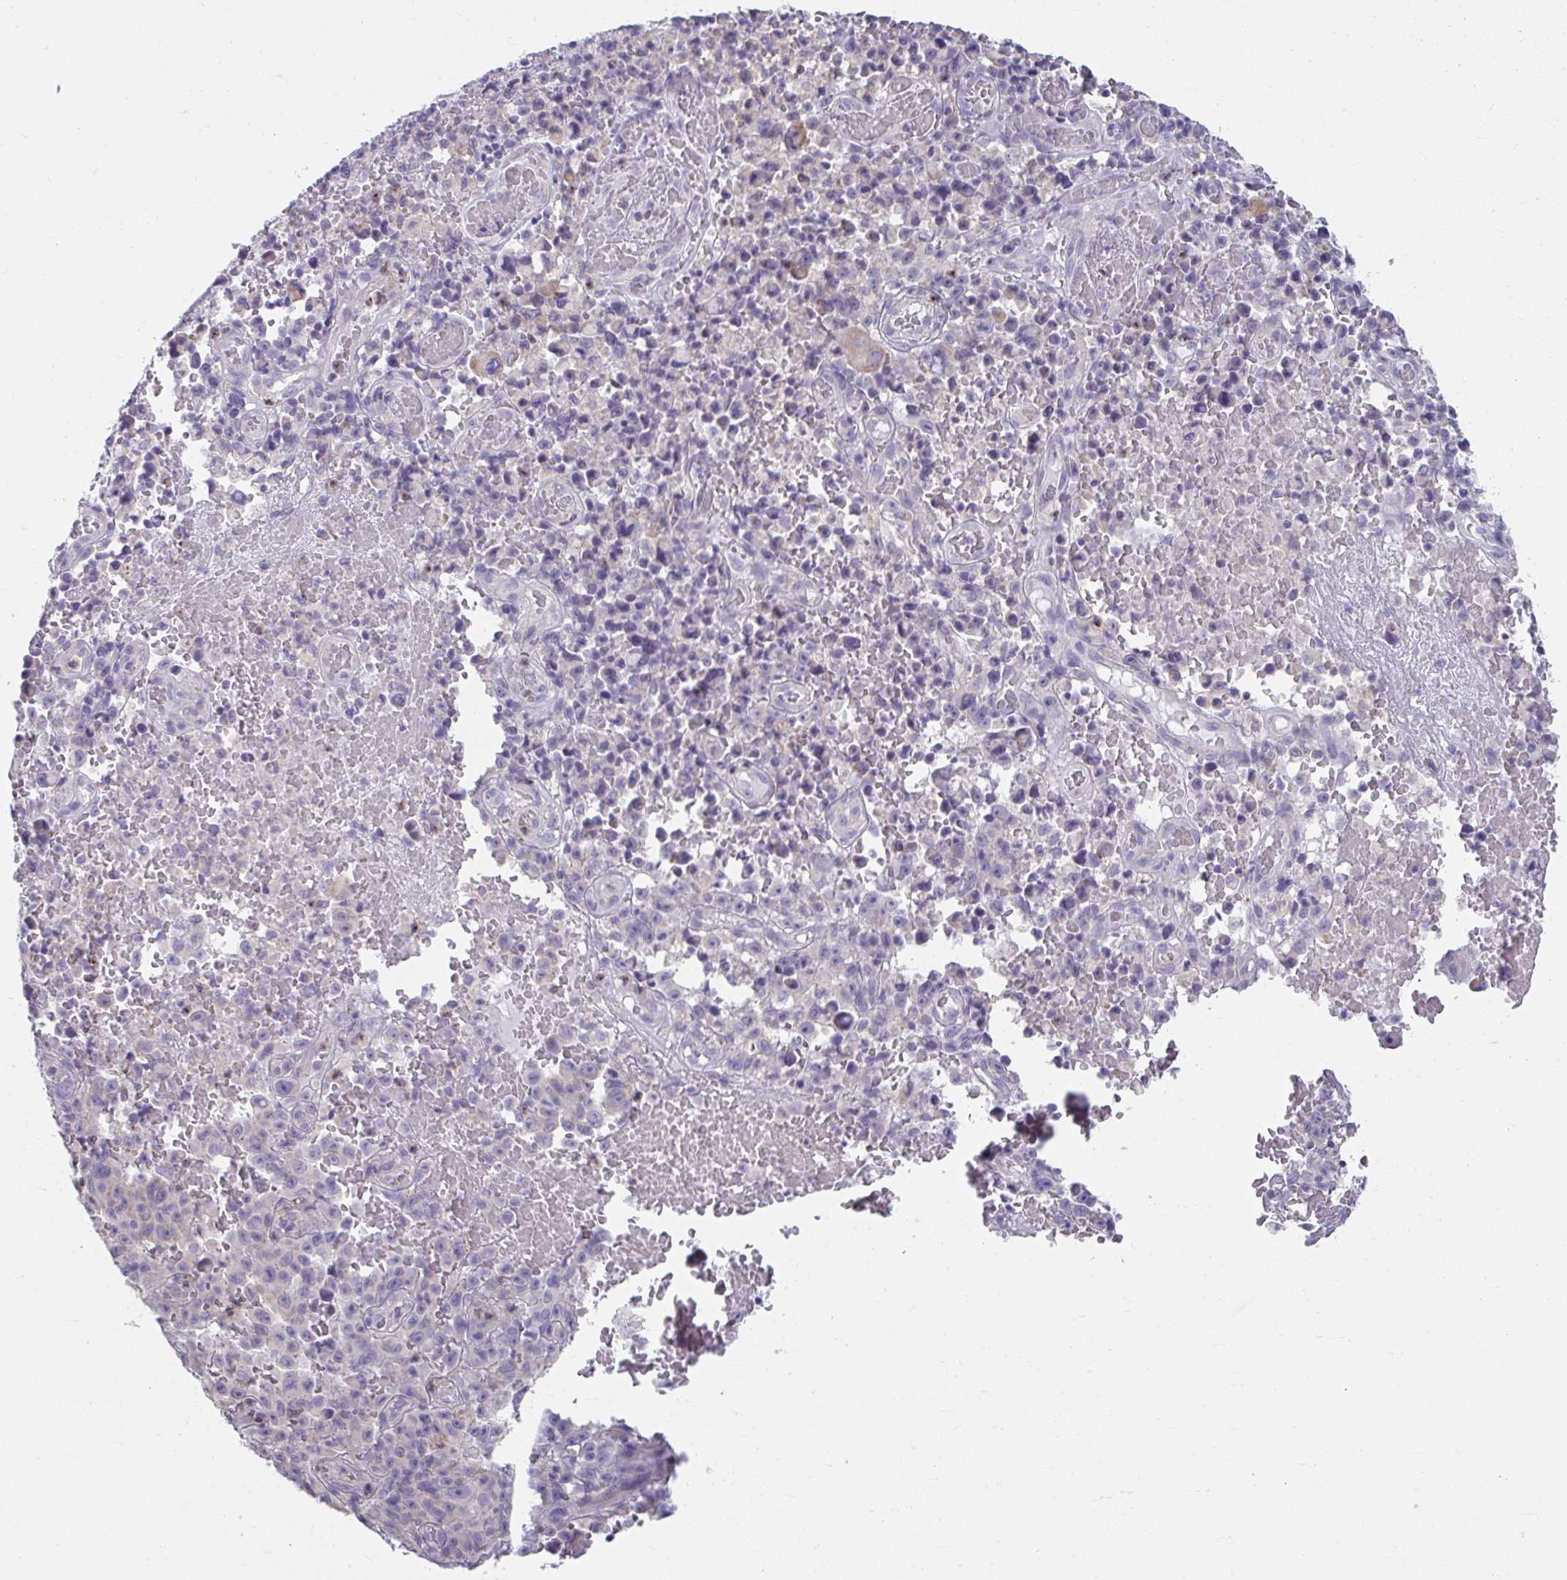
{"staining": {"intensity": "negative", "quantity": "none", "location": "none"}, "tissue": "melanoma", "cell_type": "Tumor cells", "image_type": "cancer", "snomed": [{"axis": "morphology", "description": "Malignant melanoma, NOS"}, {"axis": "topography", "description": "Skin"}], "caption": "Tumor cells are negative for brown protein staining in melanoma.", "gene": "CXCR1", "patient": {"sex": "female", "age": 82}}